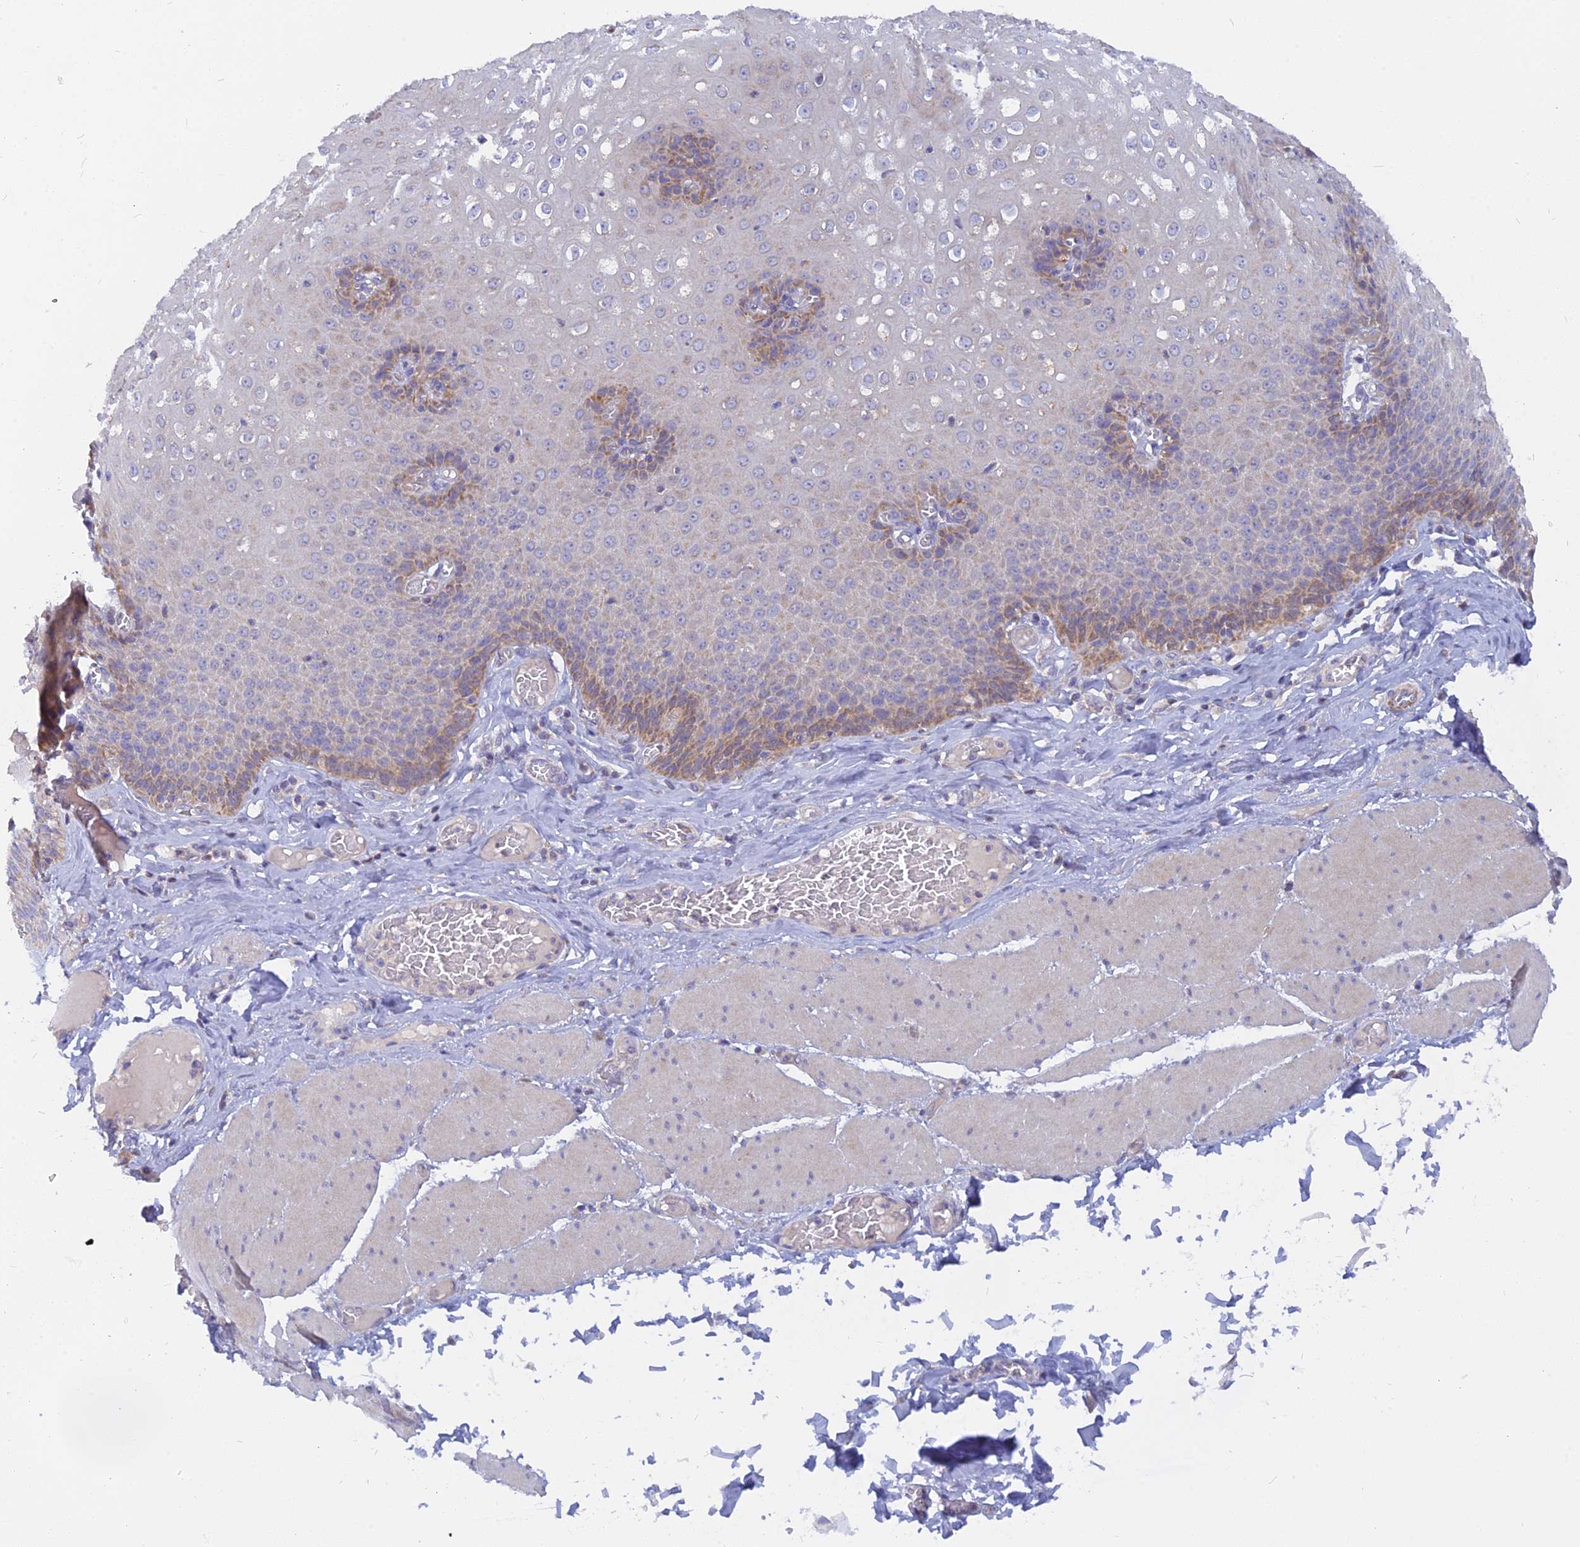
{"staining": {"intensity": "moderate", "quantity": "<25%", "location": "cytoplasmic/membranous"}, "tissue": "esophagus", "cell_type": "Squamous epithelial cells", "image_type": "normal", "snomed": [{"axis": "morphology", "description": "Normal tissue, NOS"}, {"axis": "topography", "description": "Esophagus"}], "caption": "Immunohistochemical staining of normal esophagus reveals moderate cytoplasmic/membranous protein expression in approximately <25% of squamous epithelial cells.", "gene": "CACNA1B", "patient": {"sex": "male", "age": 60}}